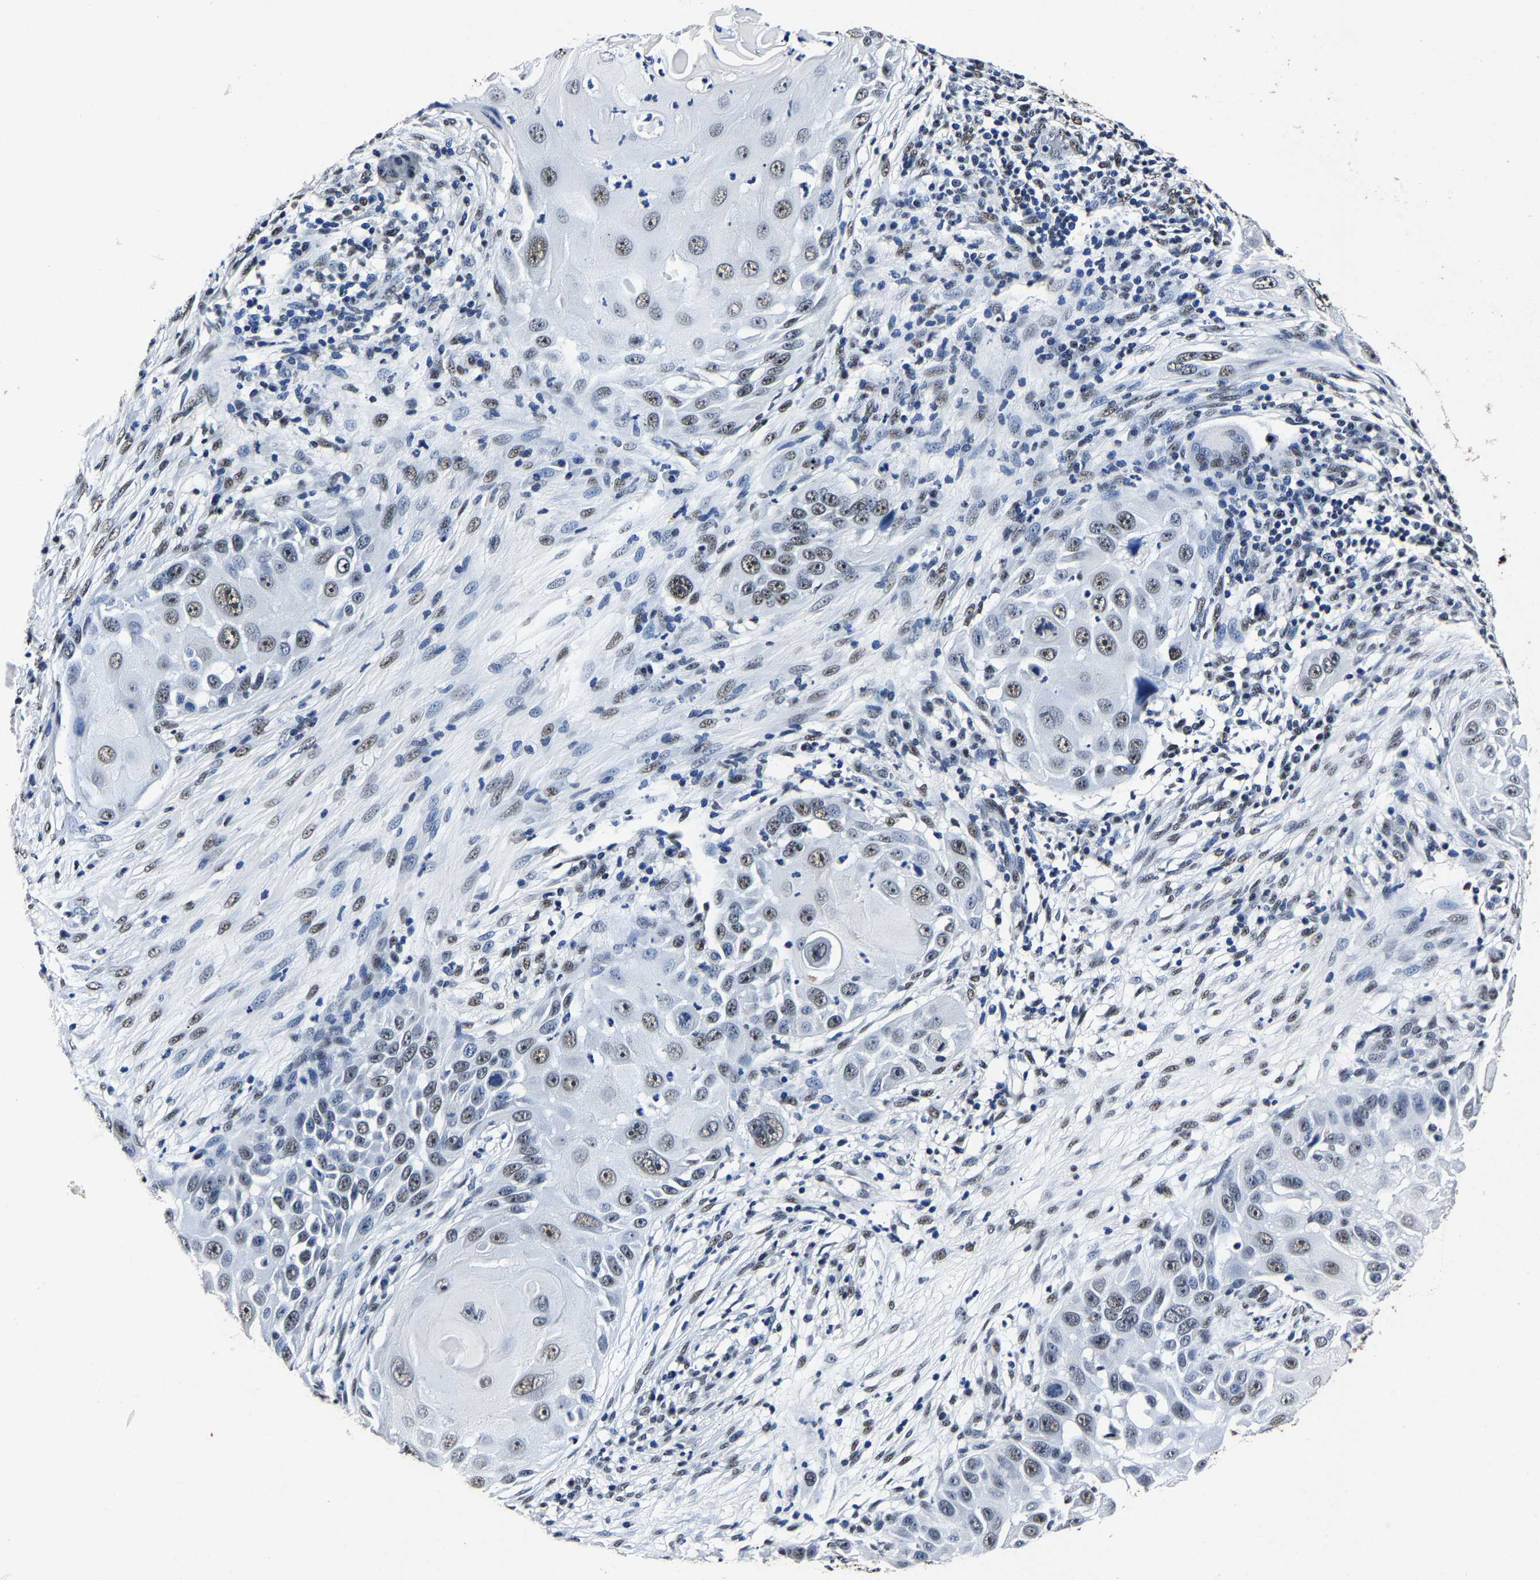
{"staining": {"intensity": "weak", "quantity": "25%-75%", "location": "nuclear"}, "tissue": "skin cancer", "cell_type": "Tumor cells", "image_type": "cancer", "snomed": [{"axis": "morphology", "description": "Squamous cell carcinoma, NOS"}, {"axis": "topography", "description": "Skin"}], "caption": "This image exhibits immunohistochemistry staining of human skin cancer (squamous cell carcinoma), with low weak nuclear staining in about 25%-75% of tumor cells.", "gene": "RBM45", "patient": {"sex": "female", "age": 44}}